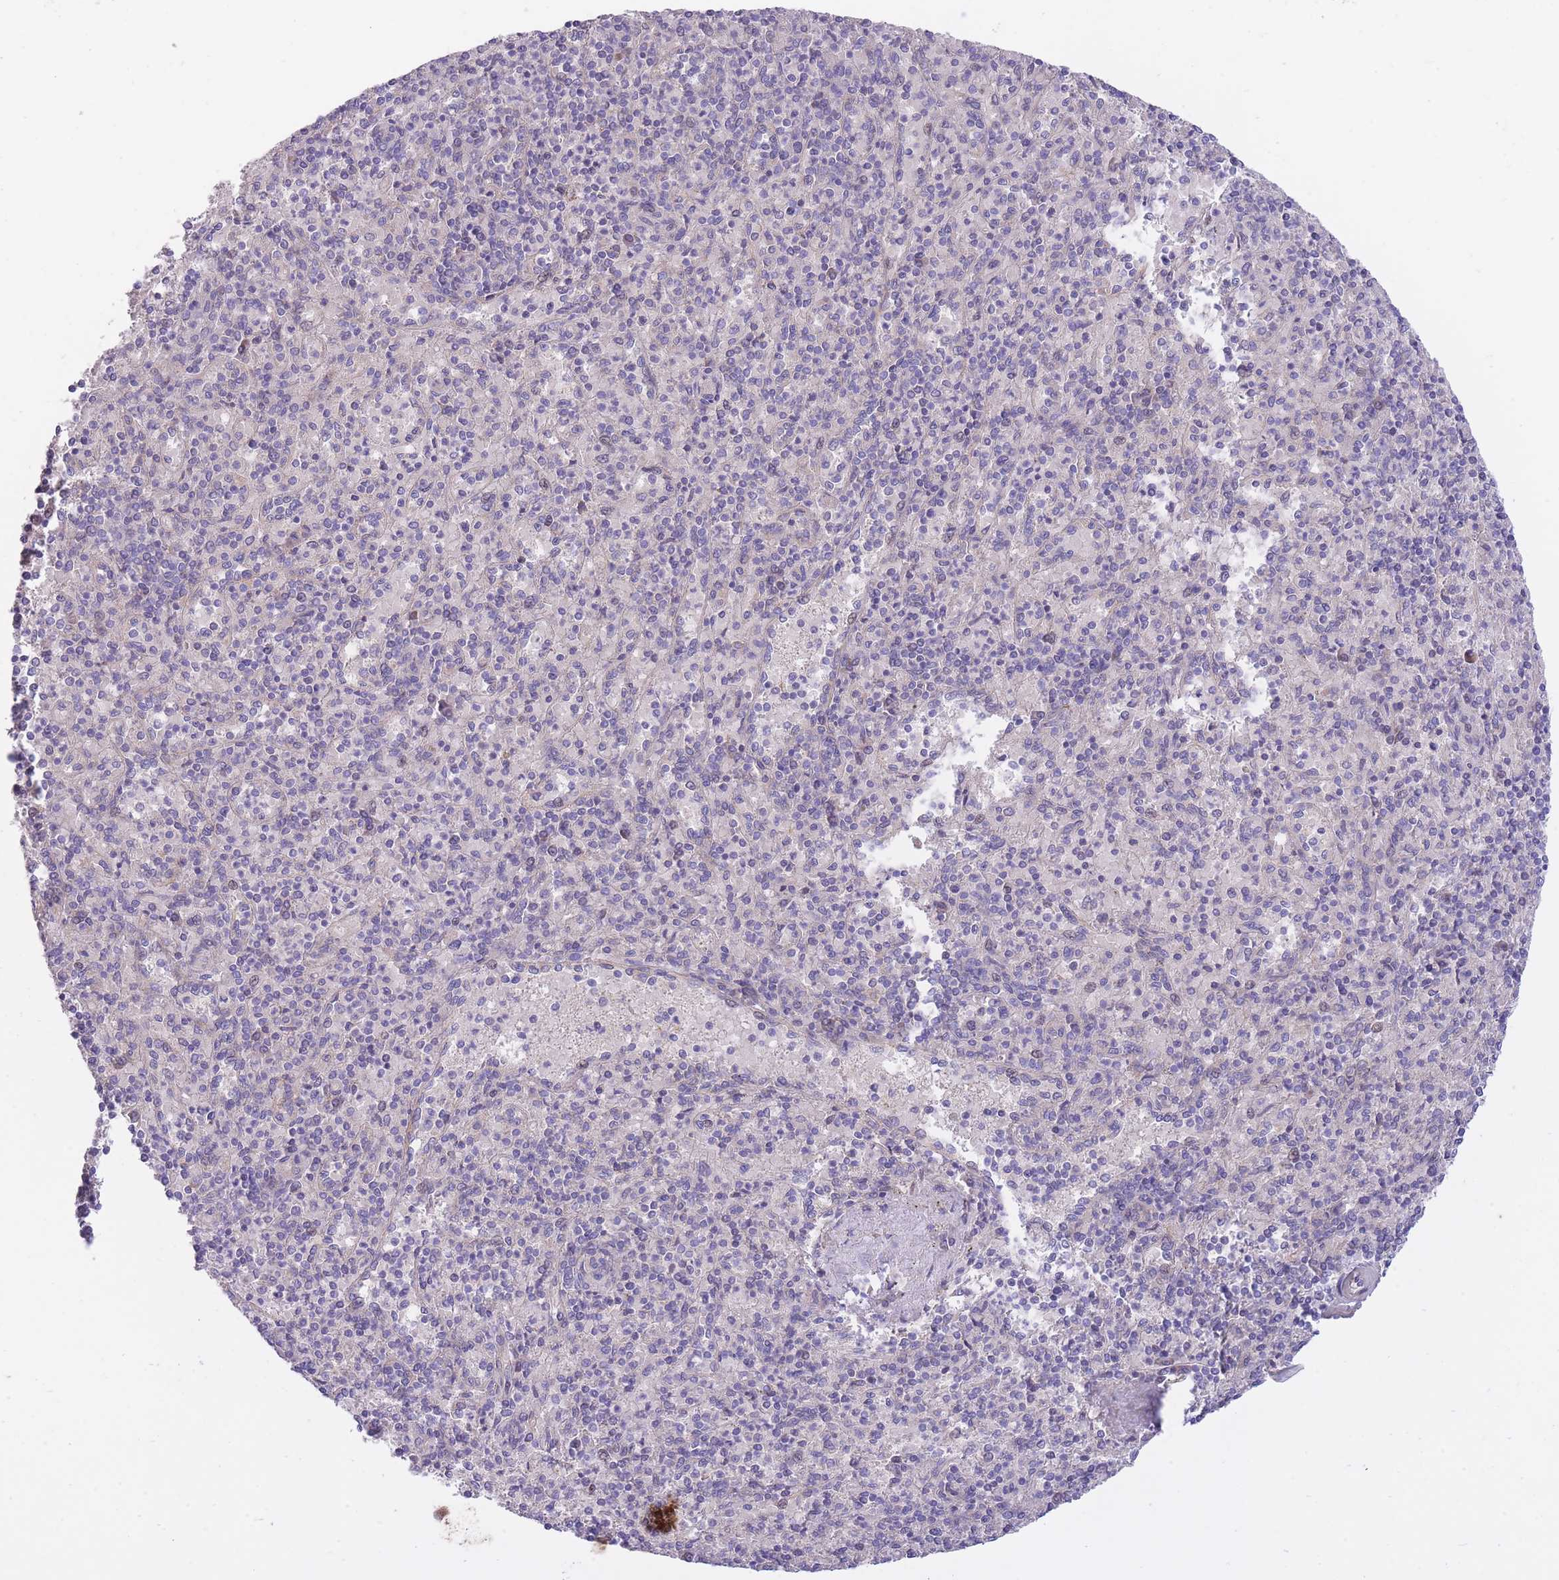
{"staining": {"intensity": "negative", "quantity": "none", "location": "none"}, "tissue": "spleen", "cell_type": "Cells in red pulp", "image_type": "normal", "snomed": [{"axis": "morphology", "description": "Normal tissue, NOS"}, {"axis": "topography", "description": "Spleen"}], "caption": "IHC of unremarkable human spleen exhibits no positivity in cells in red pulp.", "gene": "CHAC1", "patient": {"sex": "male", "age": 82}}